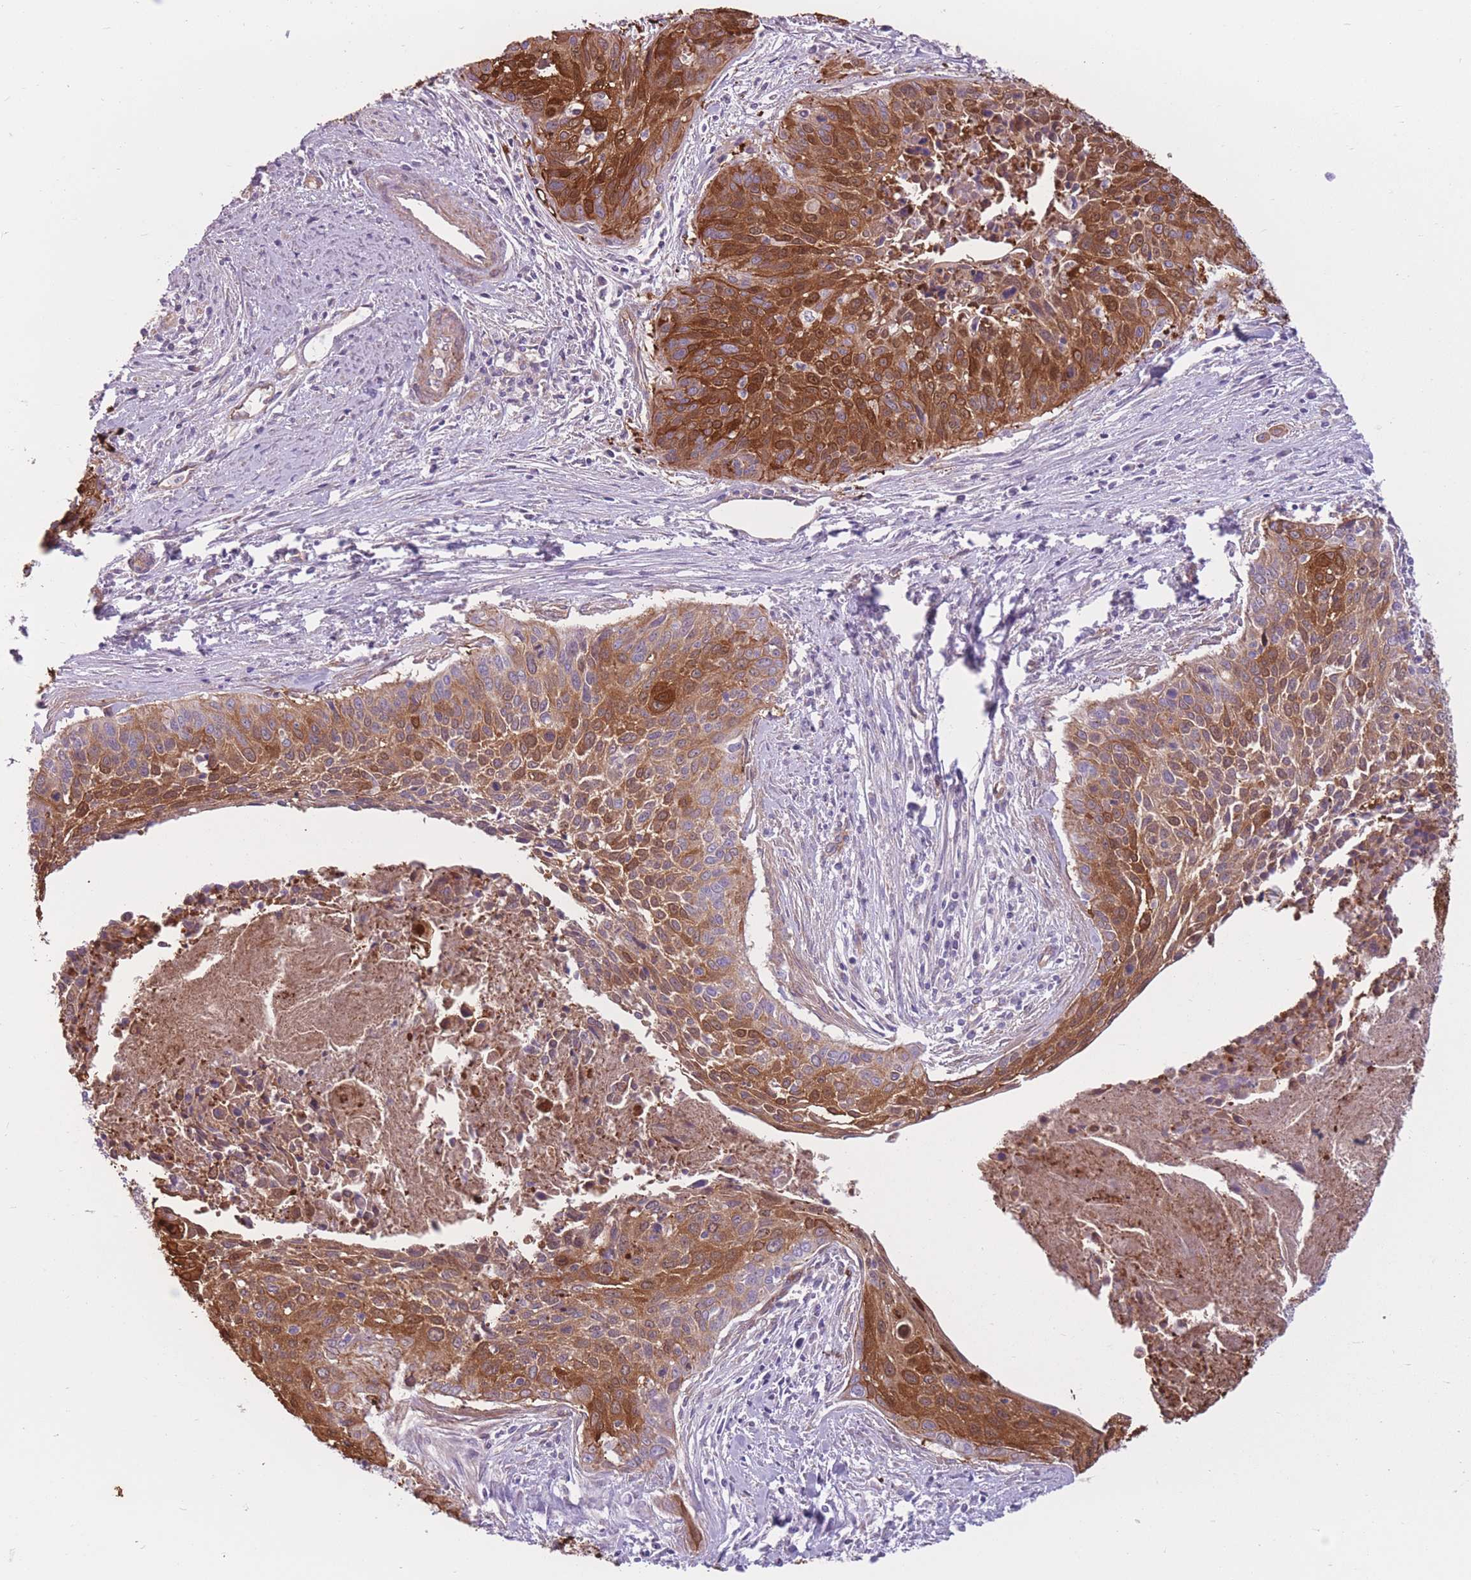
{"staining": {"intensity": "strong", "quantity": "25%-75%", "location": "cytoplasmic/membranous,nuclear"}, "tissue": "cervical cancer", "cell_type": "Tumor cells", "image_type": "cancer", "snomed": [{"axis": "morphology", "description": "Squamous cell carcinoma, NOS"}, {"axis": "topography", "description": "Cervix"}], "caption": "Immunohistochemical staining of human squamous cell carcinoma (cervical) reveals strong cytoplasmic/membranous and nuclear protein expression in about 25%-75% of tumor cells.", "gene": "SERPINB3", "patient": {"sex": "female", "age": 55}}